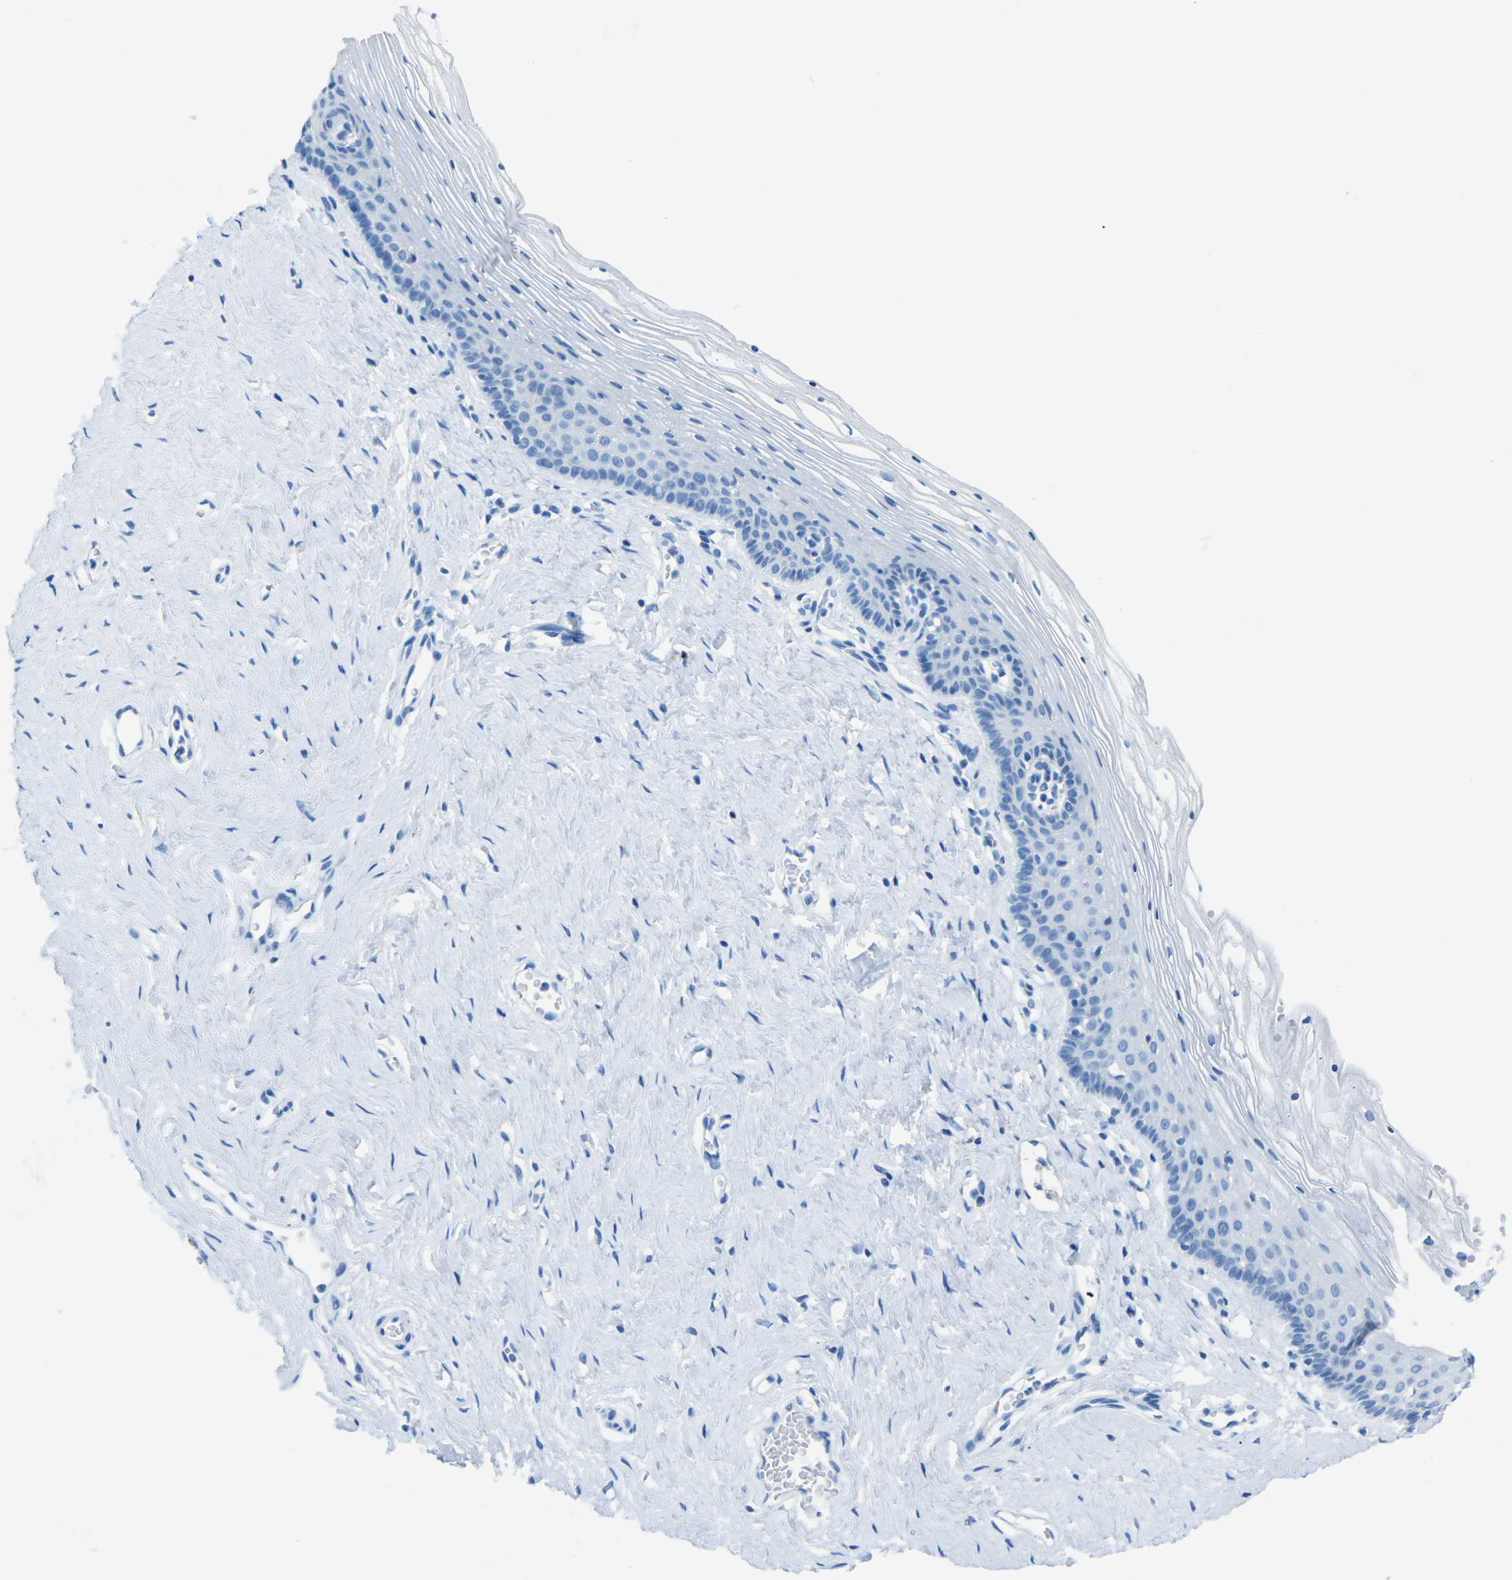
{"staining": {"intensity": "negative", "quantity": "none", "location": "none"}, "tissue": "vagina", "cell_type": "Squamous epithelial cells", "image_type": "normal", "snomed": [{"axis": "morphology", "description": "Normal tissue, NOS"}, {"axis": "topography", "description": "Vagina"}], "caption": "Squamous epithelial cells are negative for brown protein staining in normal vagina. Brightfield microscopy of immunohistochemistry (IHC) stained with DAB (brown) and hematoxylin (blue), captured at high magnification.", "gene": "MYH8", "patient": {"sex": "female", "age": 32}}